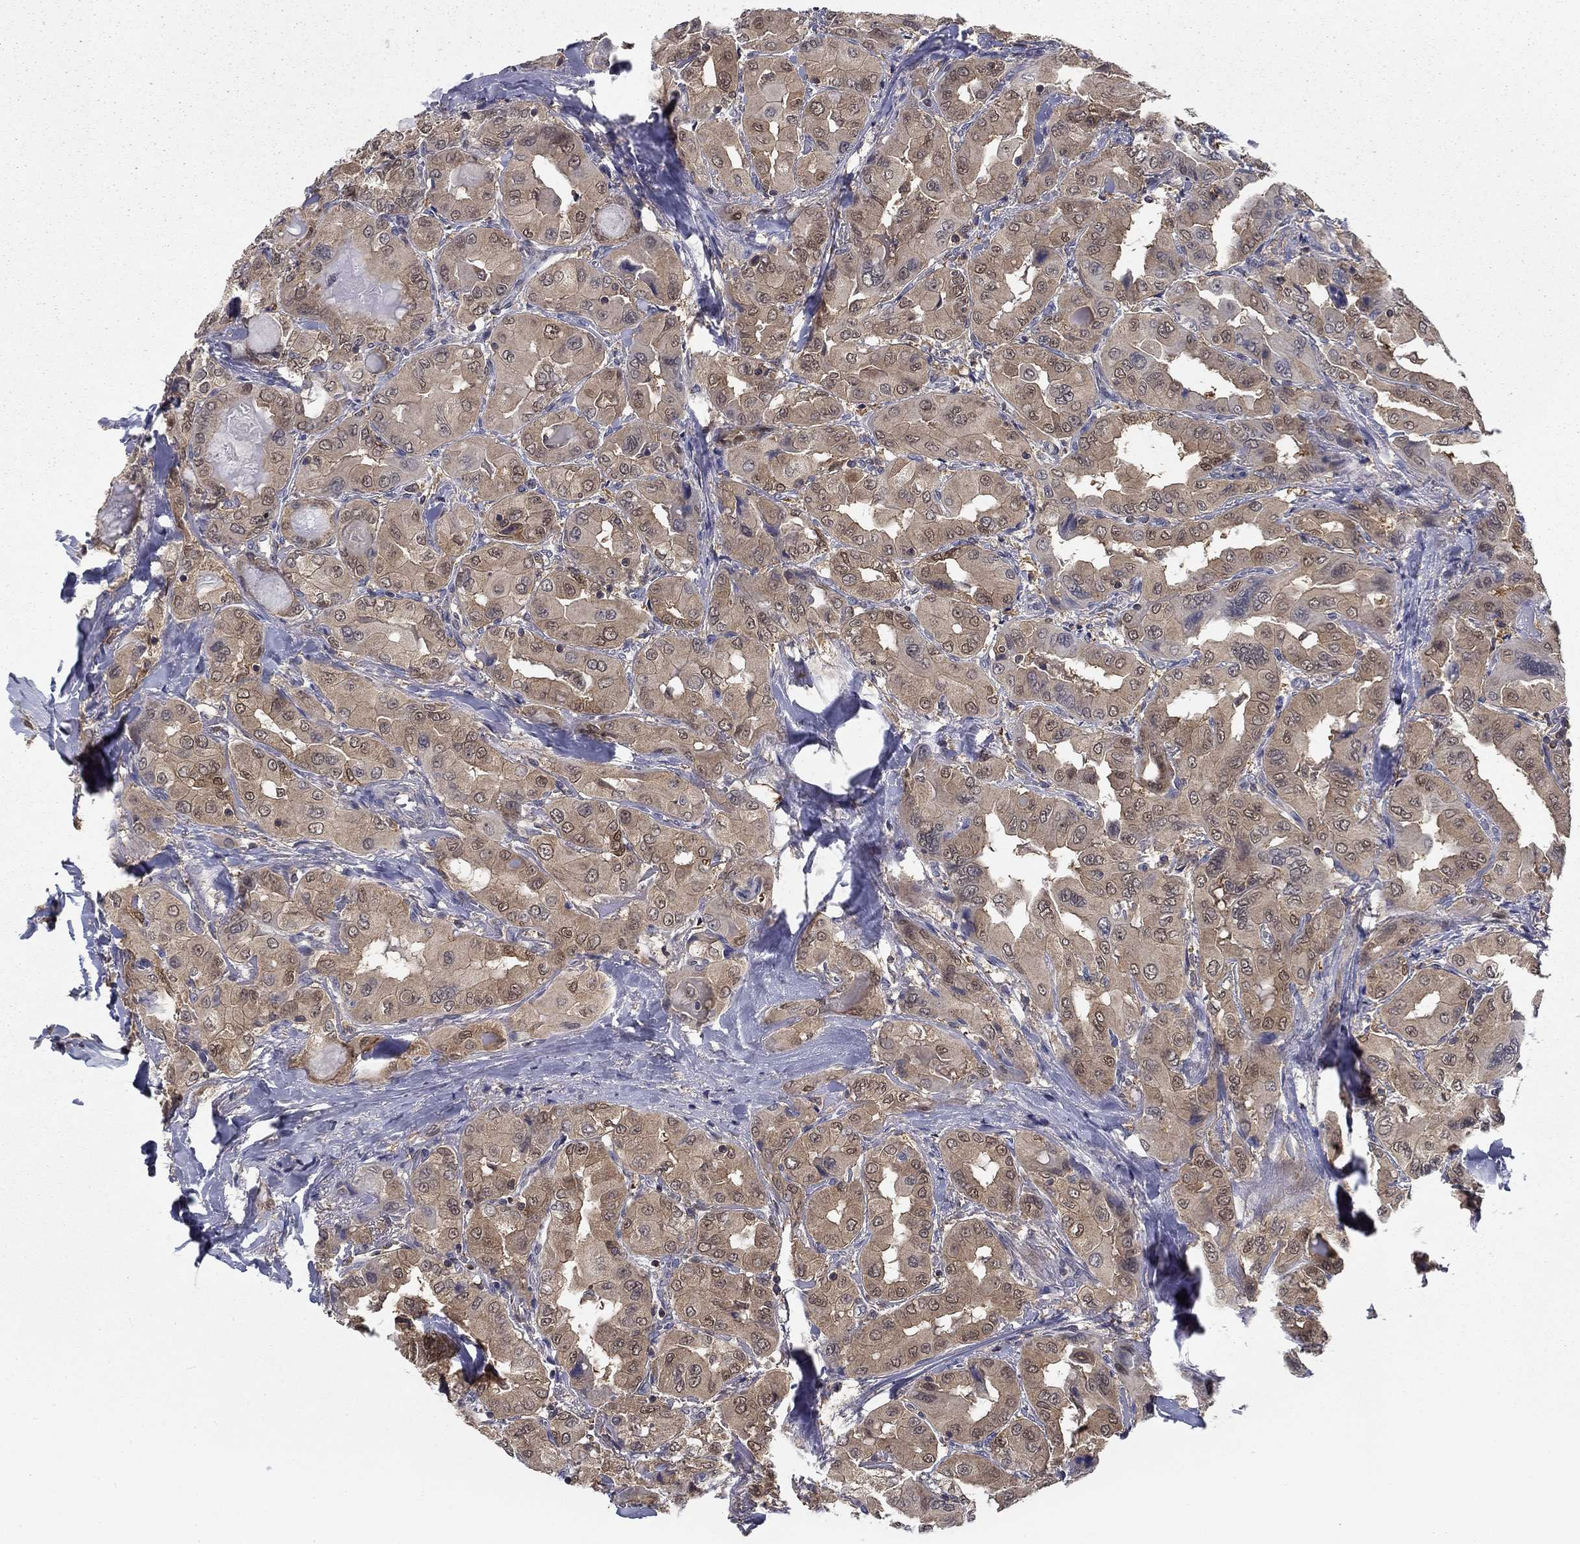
{"staining": {"intensity": "weak", "quantity": "25%-75%", "location": "cytoplasmic/membranous,nuclear"}, "tissue": "thyroid cancer", "cell_type": "Tumor cells", "image_type": "cancer", "snomed": [{"axis": "morphology", "description": "Normal tissue, NOS"}, {"axis": "morphology", "description": "Papillary adenocarcinoma, NOS"}, {"axis": "topography", "description": "Thyroid gland"}], "caption": "Thyroid papillary adenocarcinoma was stained to show a protein in brown. There is low levels of weak cytoplasmic/membranous and nuclear expression in about 25%-75% of tumor cells. The protein is stained brown, and the nuclei are stained in blue (DAB IHC with brightfield microscopy, high magnification).", "gene": "NIT2", "patient": {"sex": "female", "age": 66}}